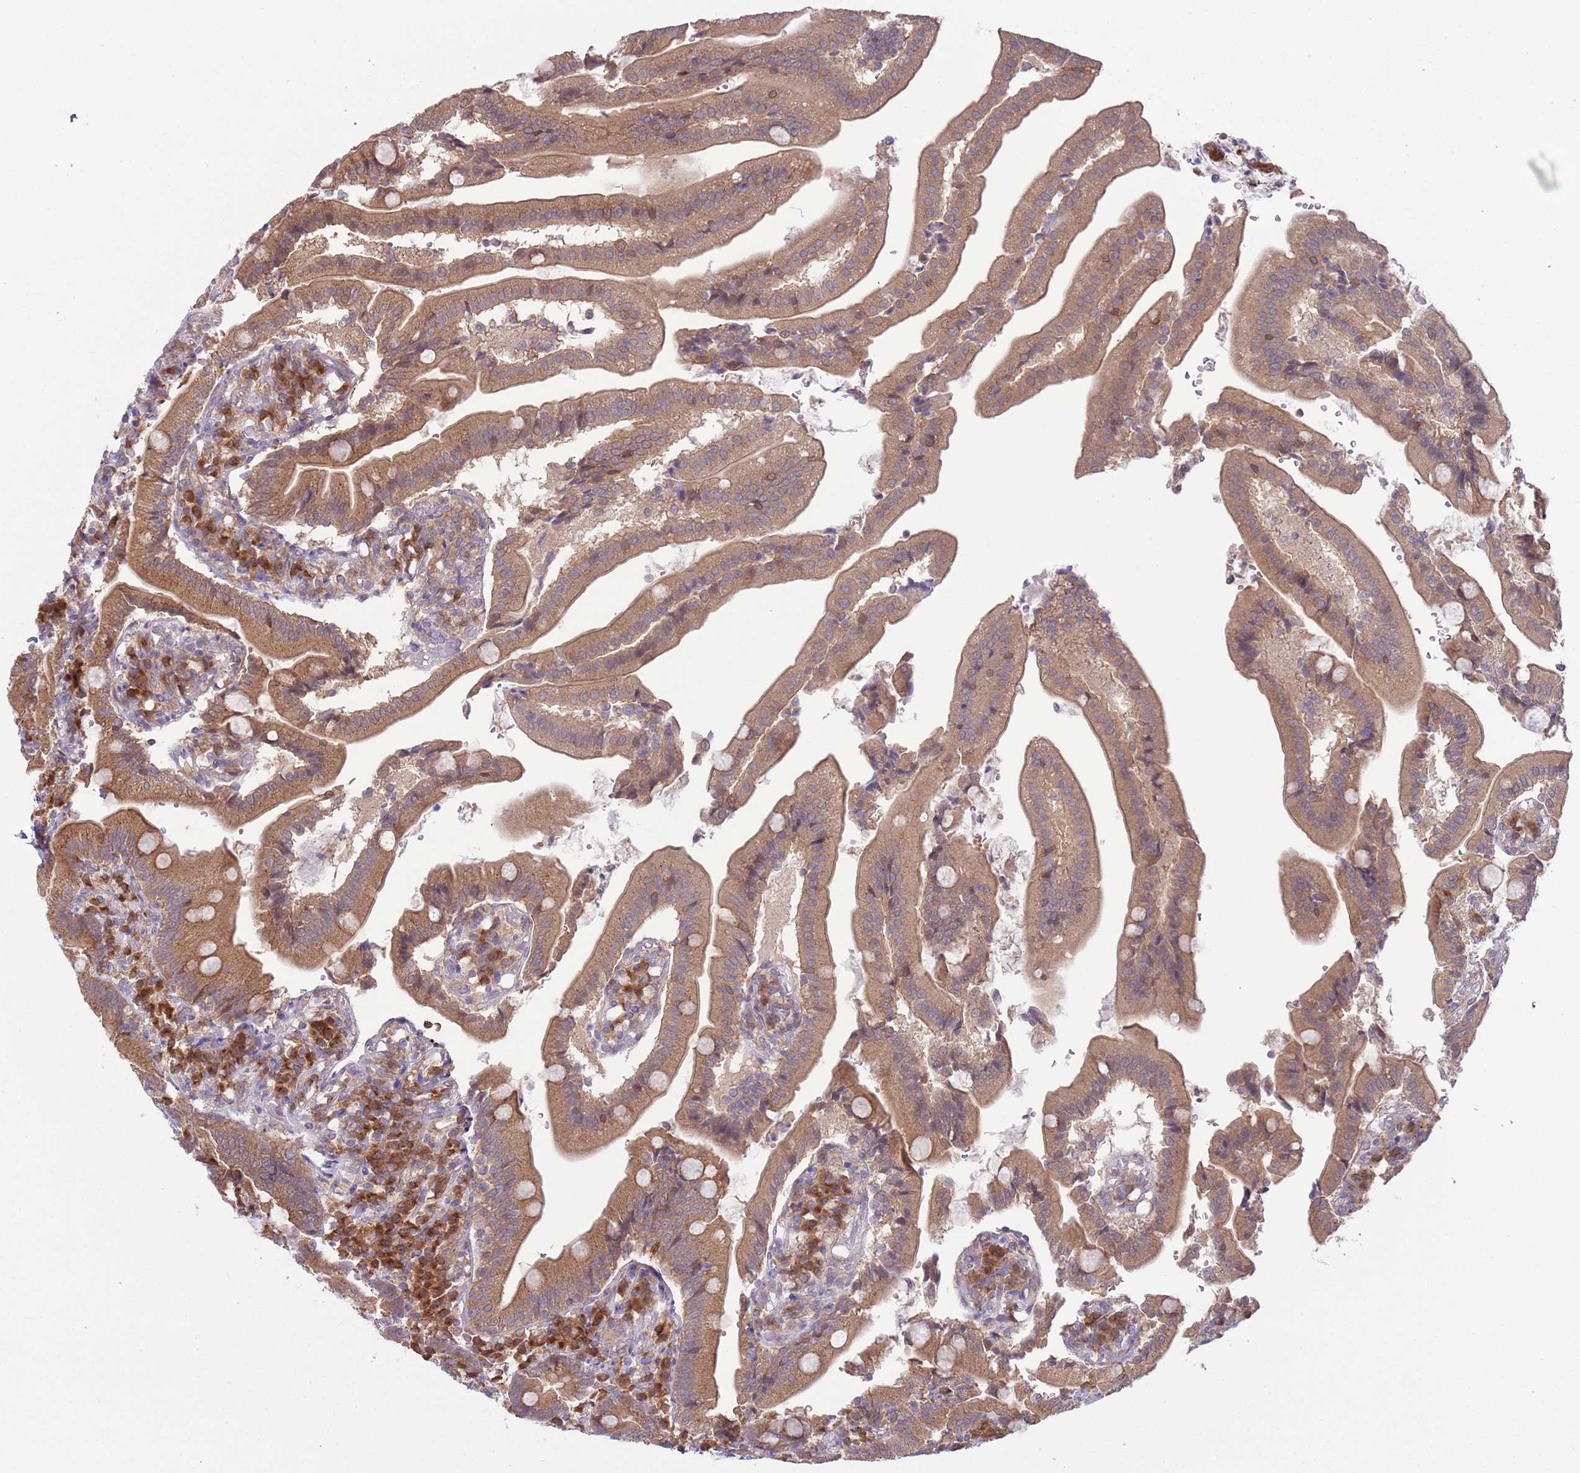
{"staining": {"intensity": "moderate", "quantity": ">75%", "location": "cytoplasmic/membranous"}, "tissue": "duodenum", "cell_type": "Glandular cells", "image_type": "normal", "snomed": [{"axis": "morphology", "description": "Normal tissue, NOS"}, {"axis": "topography", "description": "Duodenum"}], "caption": "About >75% of glandular cells in unremarkable human duodenum show moderate cytoplasmic/membranous protein positivity as visualized by brown immunohistochemical staining.", "gene": "COPE", "patient": {"sex": "female", "age": 67}}